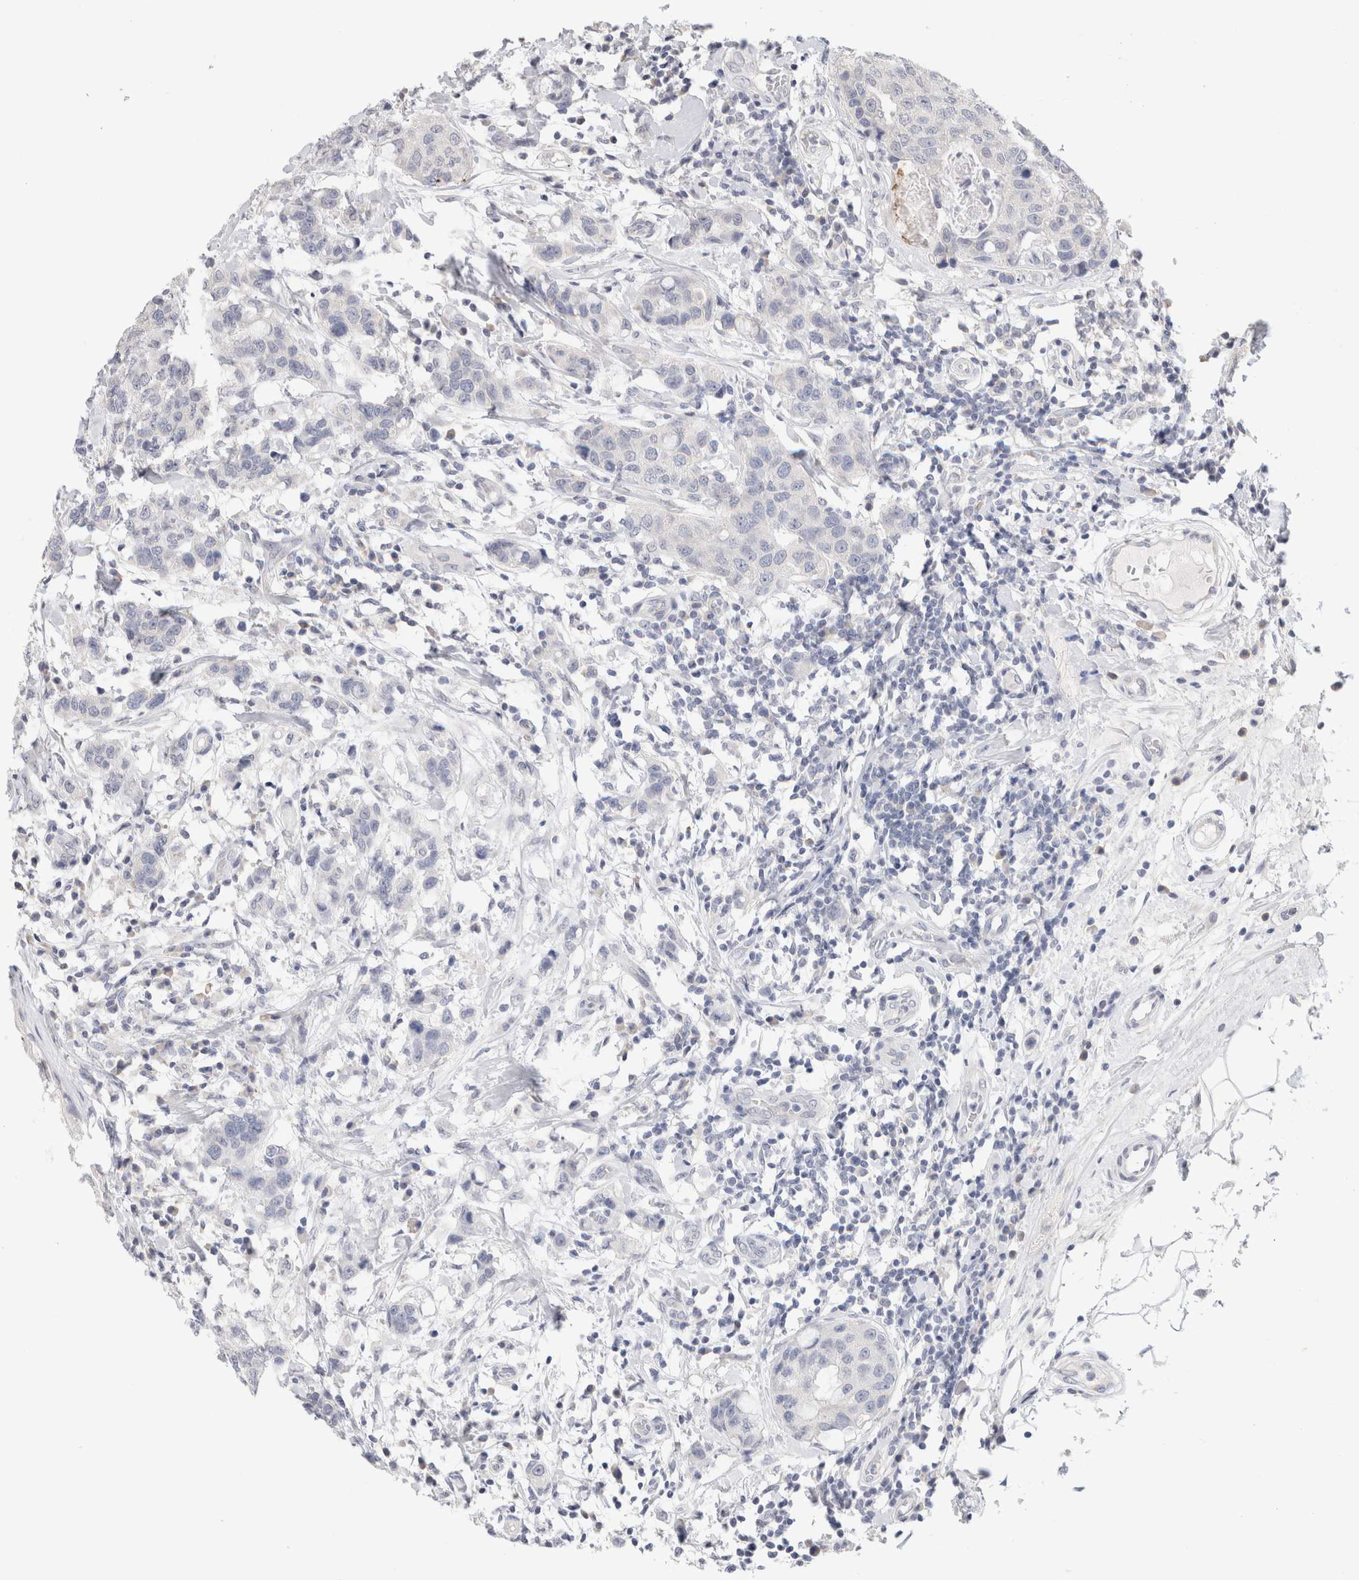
{"staining": {"intensity": "negative", "quantity": "none", "location": "none"}, "tissue": "breast cancer", "cell_type": "Tumor cells", "image_type": "cancer", "snomed": [{"axis": "morphology", "description": "Duct carcinoma"}, {"axis": "topography", "description": "Breast"}], "caption": "Invasive ductal carcinoma (breast) was stained to show a protein in brown. There is no significant staining in tumor cells.", "gene": "CHRM4", "patient": {"sex": "female", "age": 27}}